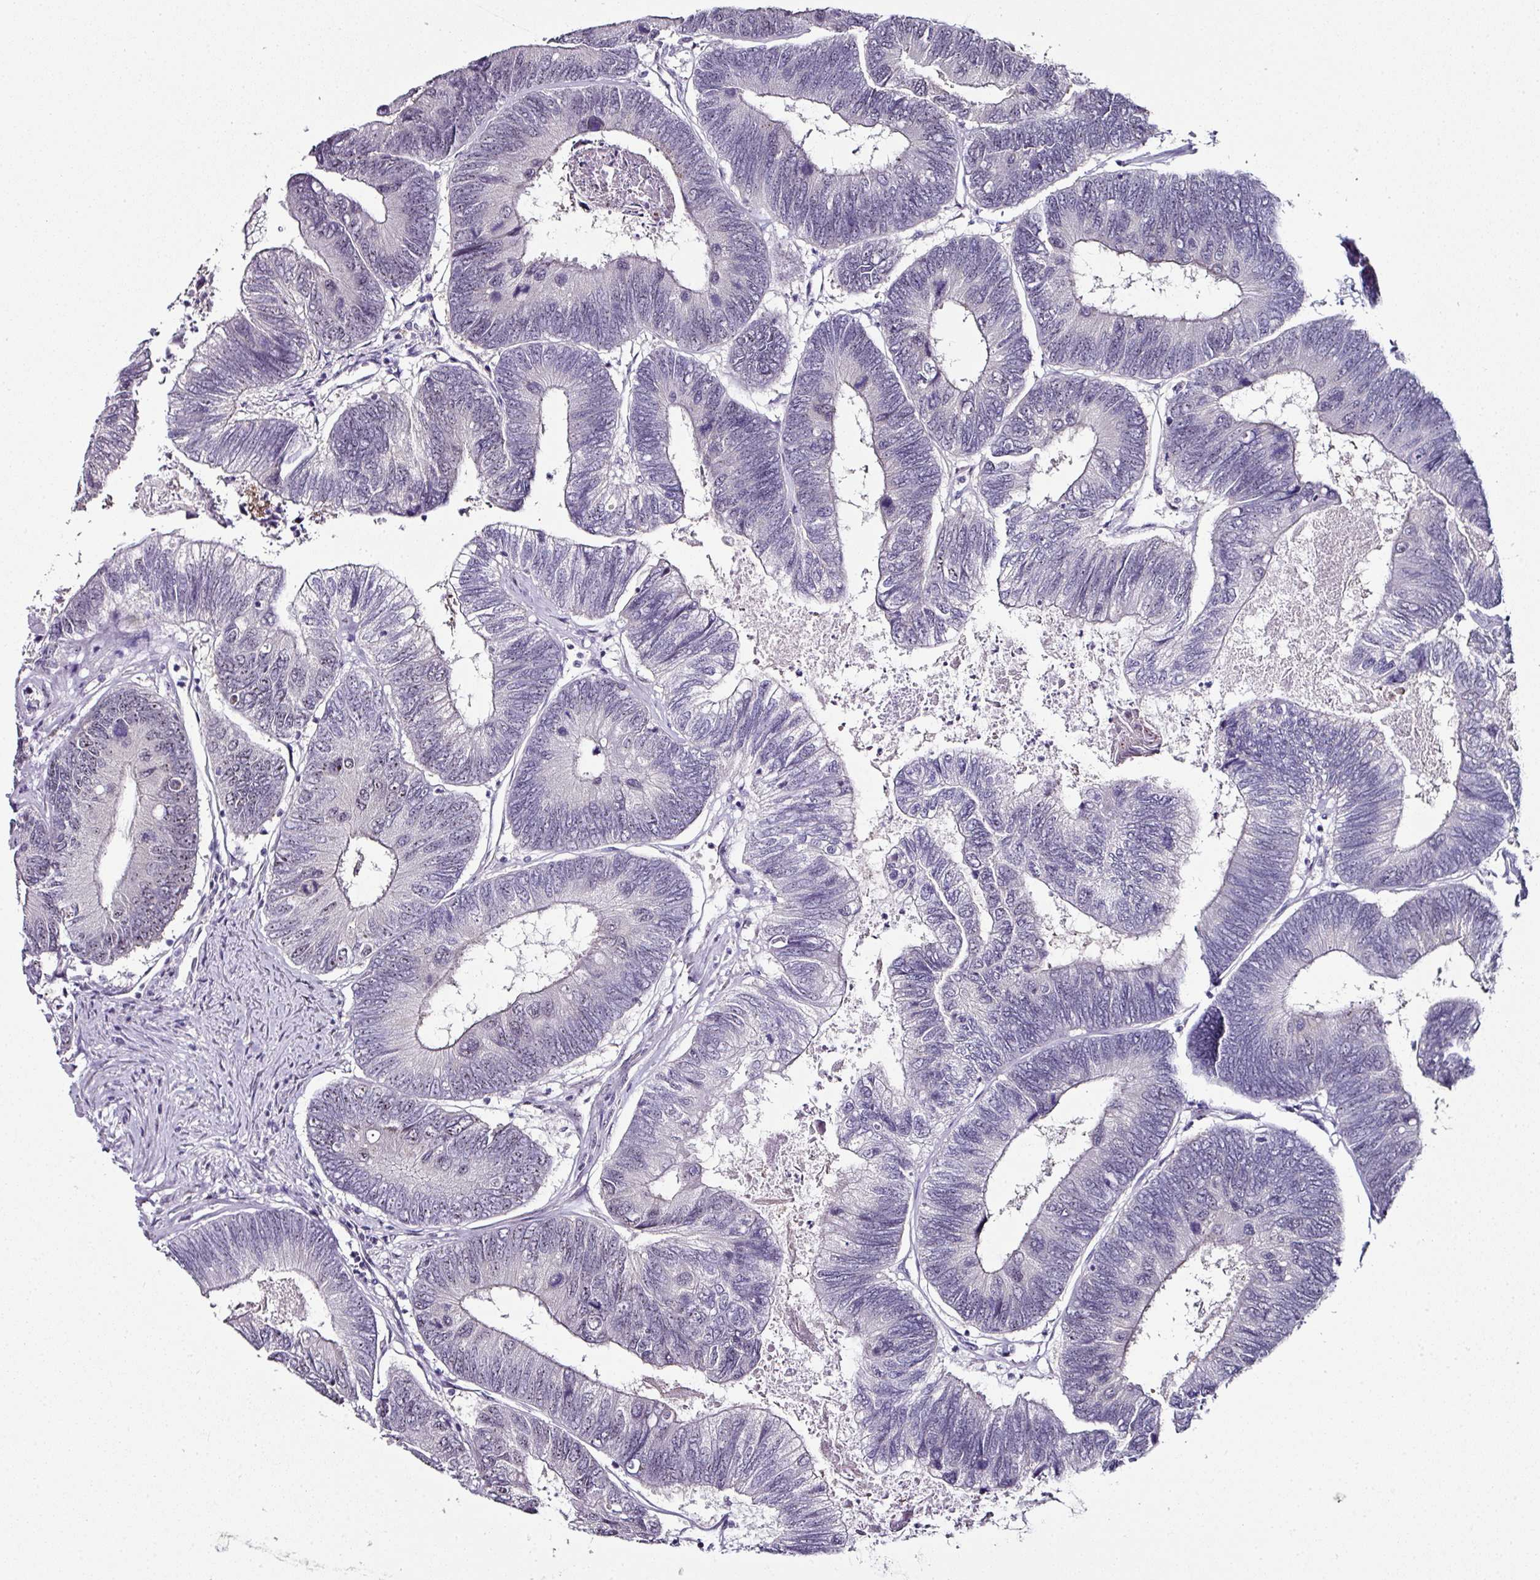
{"staining": {"intensity": "negative", "quantity": "none", "location": "none"}, "tissue": "colorectal cancer", "cell_type": "Tumor cells", "image_type": "cancer", "snomed": [{"axis": "morphology", "description": "Adenocarcinoma, NOS"}, {"axis": "topography", "description": "Colon"}], "caption": "The photomicrograph displays no significant staining in tumor cells of colorectal cancer (adenocarcinoma).", "gene": "NACC2", "patient": {"sex": "female", "age": 67}}